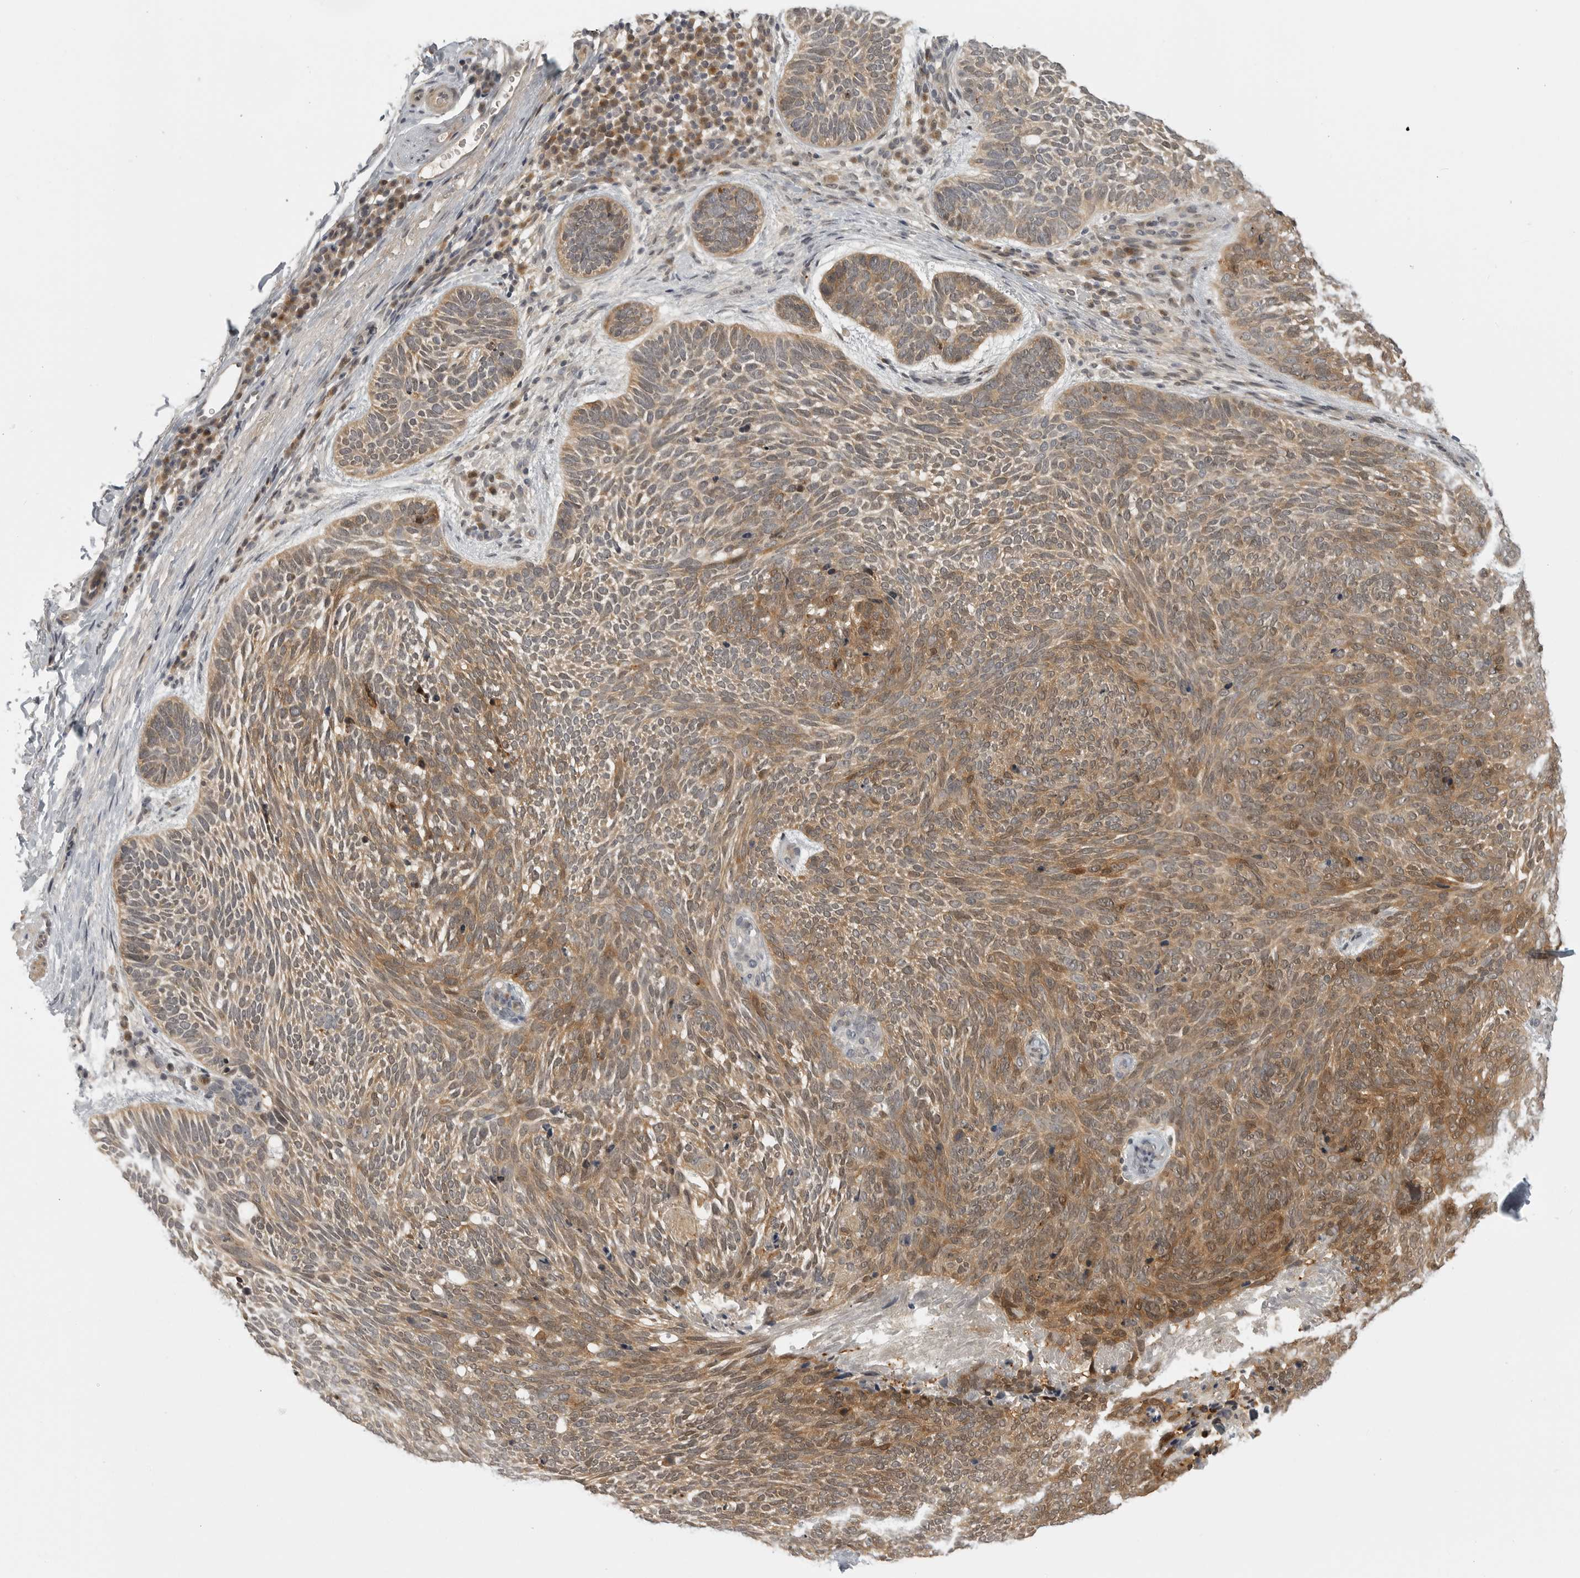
{"staining": {"intensity": "moderate", "quantity": ">75%", "location": "cytoplasmic/membranous"}, "tissue": "skin cancer", "cell_type": "Tumor cells", "image_type": "cancer", "snomed": [{"axis": "morphology", "description": "Basal cell carcinoma"}, {"axis": "topography", "description": "Skin"}], "caption": "Tumor cells reveal moderate cytoplasmic/membranous staining in approximately >75% of cells in skin cancer.", "gene": "CTIF", "patient": {"sex": "female", "age": 85}}